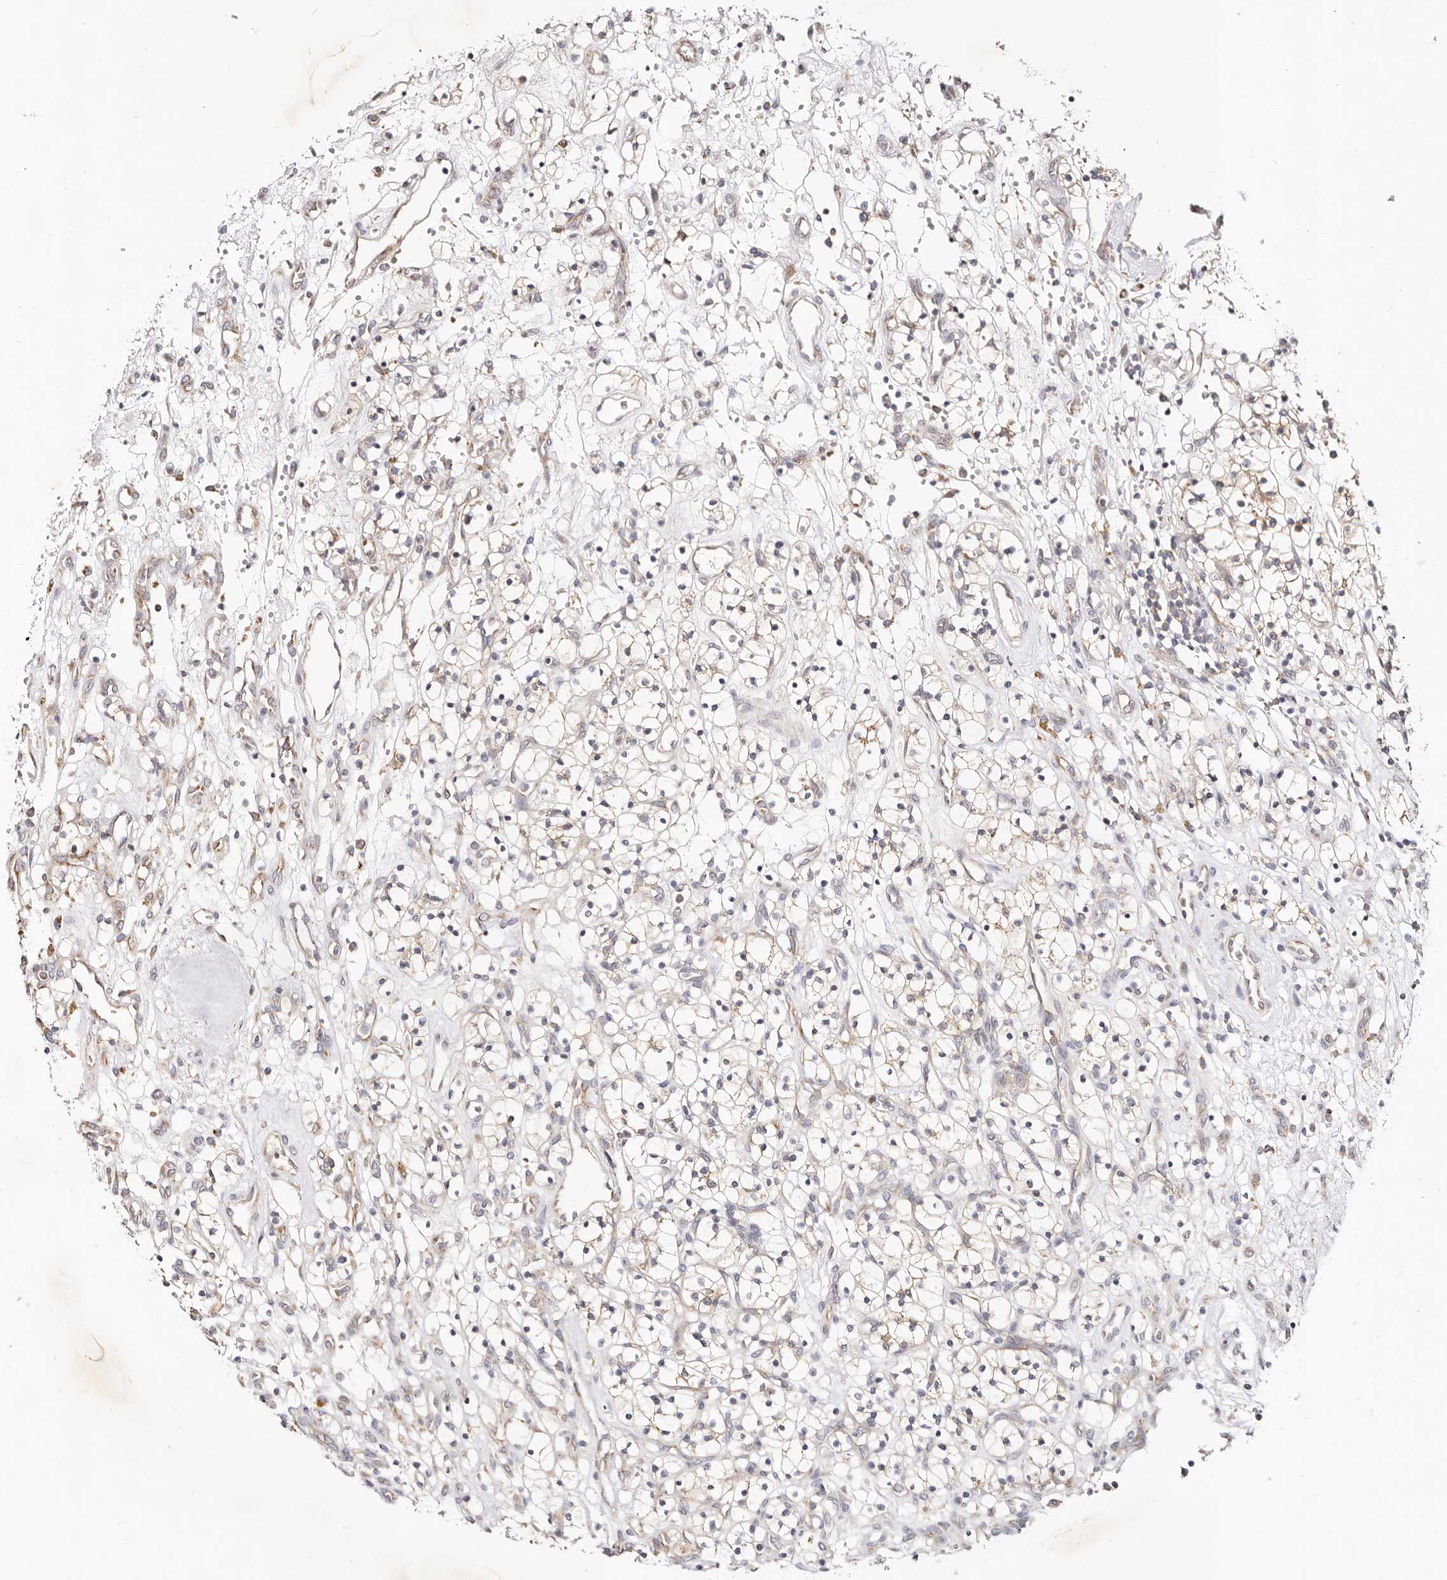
{"staining": {"intensity": "weak", "quantity": ">75%", "location": "cytoplasmic/membranous"}, "tissue": "renal cancer", "cell_type": "Tumor cells", "image_type": "cancer", "snomed": [{"axis": "morphology", "description": "Adenocarcinoma, NOS"}, {"axis": "topography", "description": "Kidney"}], "caption": "This image exhibits IHC staining of human renal adenocarcinoma, with low weak cytoplasmic/membranous expression in approximately >75% of tumor cells.", "gene": "GNA13", "patient": {"sex": "female", "age": 57}}